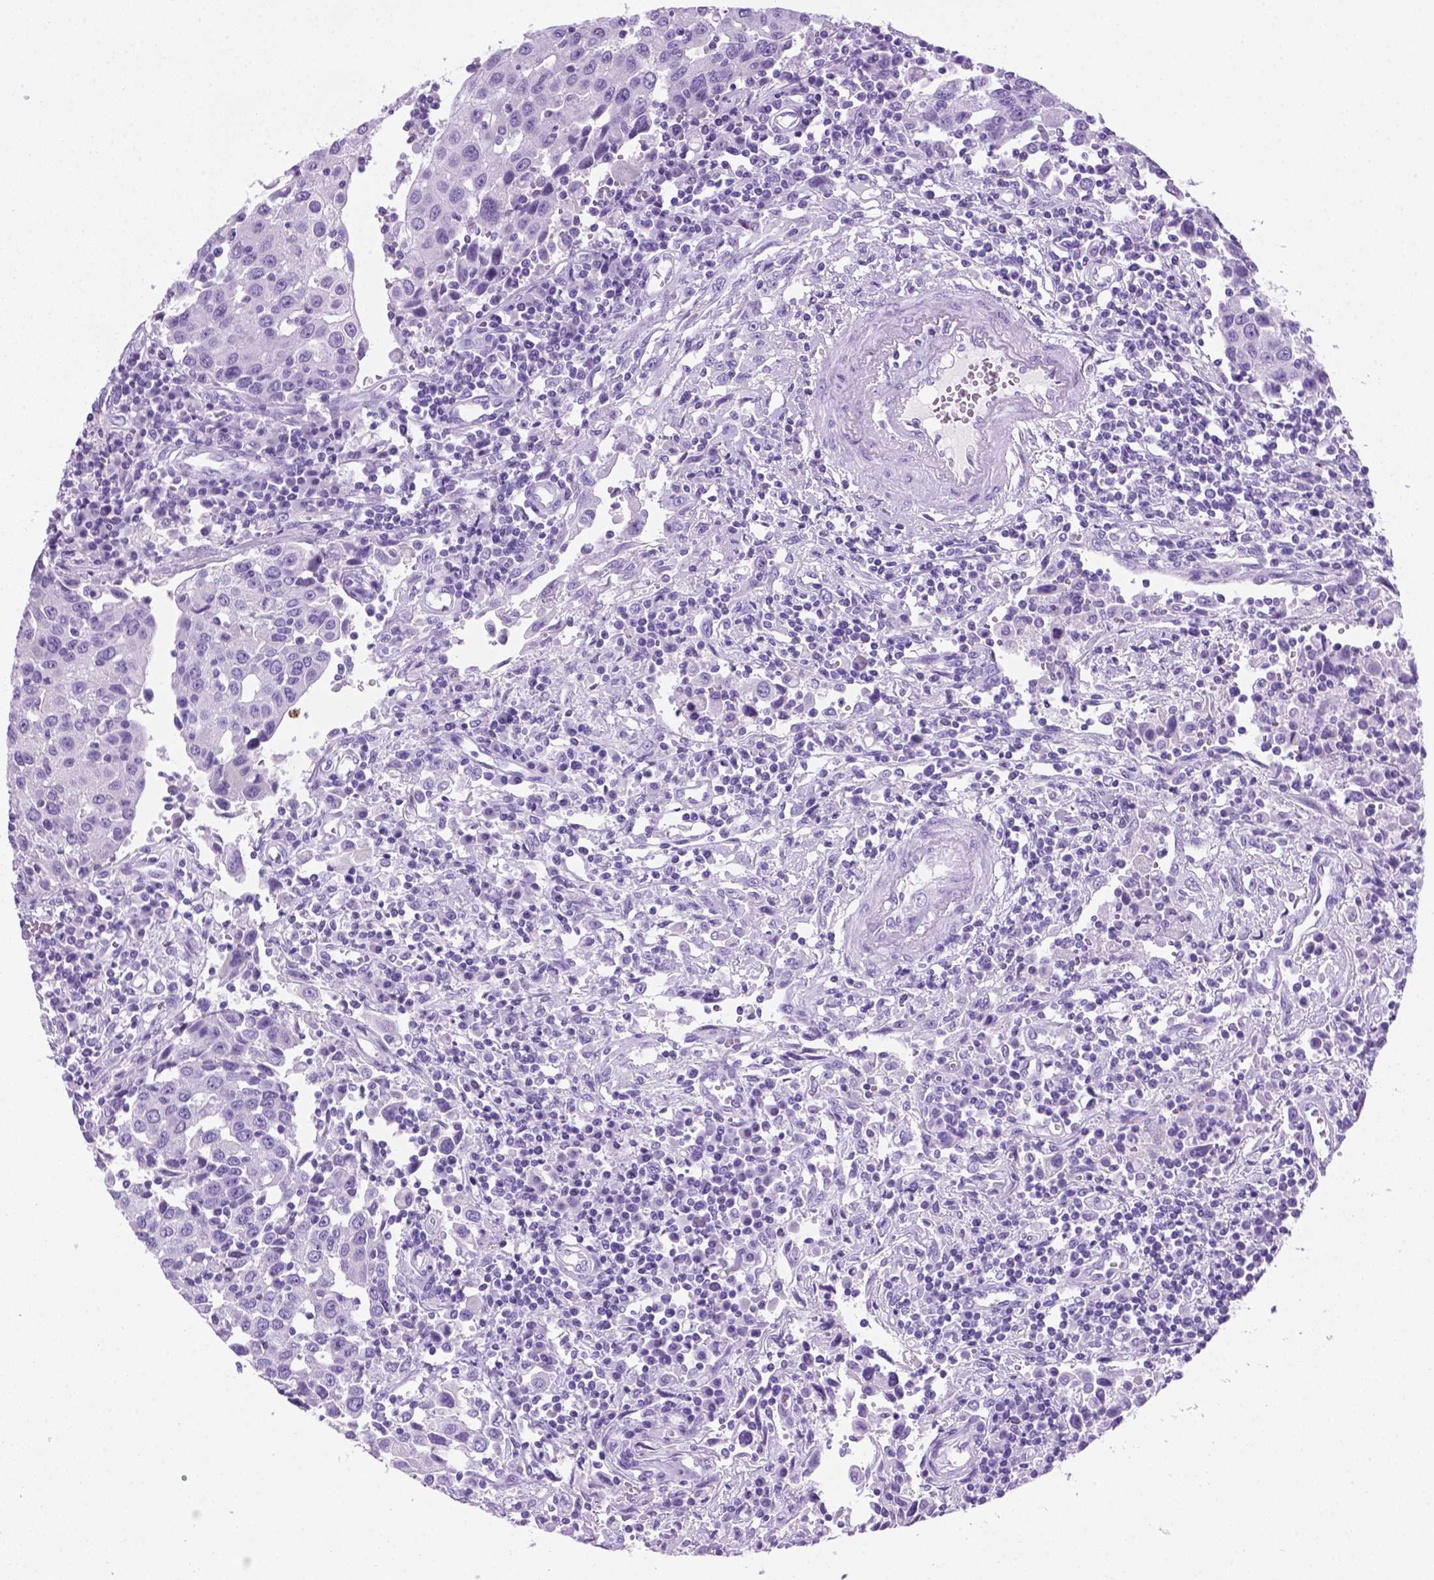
{"staining": {"intensity": "negative", "quantity": "none", "location": "none"}, "tissue": "urothelial cancer", "cell_type": "Tumor cells", "image_type": "cancer", "snomed": [{"axis": "morphology", "description": "Urothelial carcinoma, High grade"}, {"axis": "topography", "description": "Urinary bladder"}], "caption": "The micrograph demonstrates no staining of tumor cells in urothelial cancer.", "gene": "C17orf107", "patient": {"sex": "female", "age": 85}}